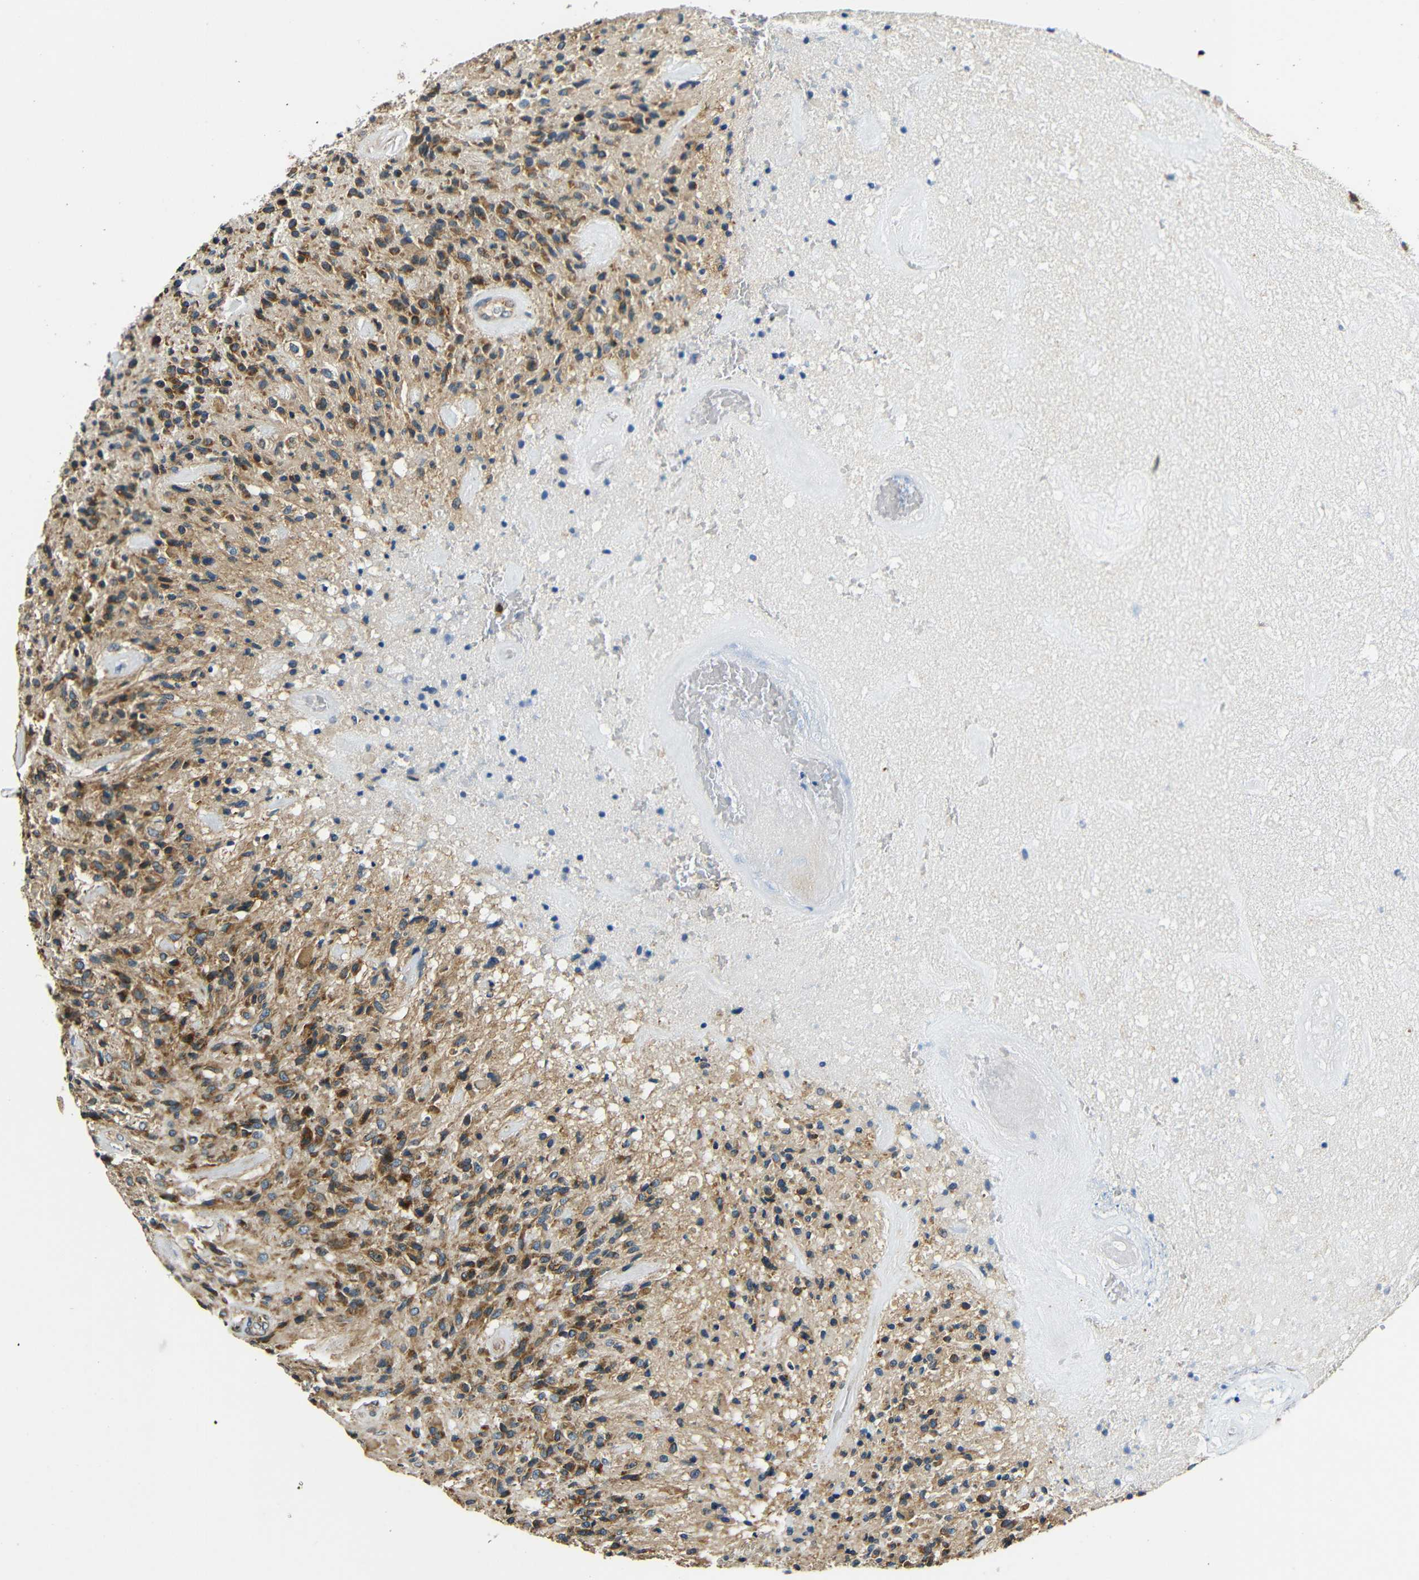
{"staining": {"intensity": "strong", "quantity": ">75%", "location": "cytoplasmic/membranous"}, "tissue": "glioma", "cell_type": "Tumor cells", "image_type": "cancer", "snomed": [{"axis": "morphology", "description": "Glioma, malignant, High grade"}, {"axis": "topography", "description": "Brain"}], "caption": "This histopathology image shows IHC staining of human malignant glioma (high-grade), with high strong cytoplasmic/membranous staining in about >75% of tumor cells.", "gene": "VAPB", "patient": {"sex": "male", "age": 71}}